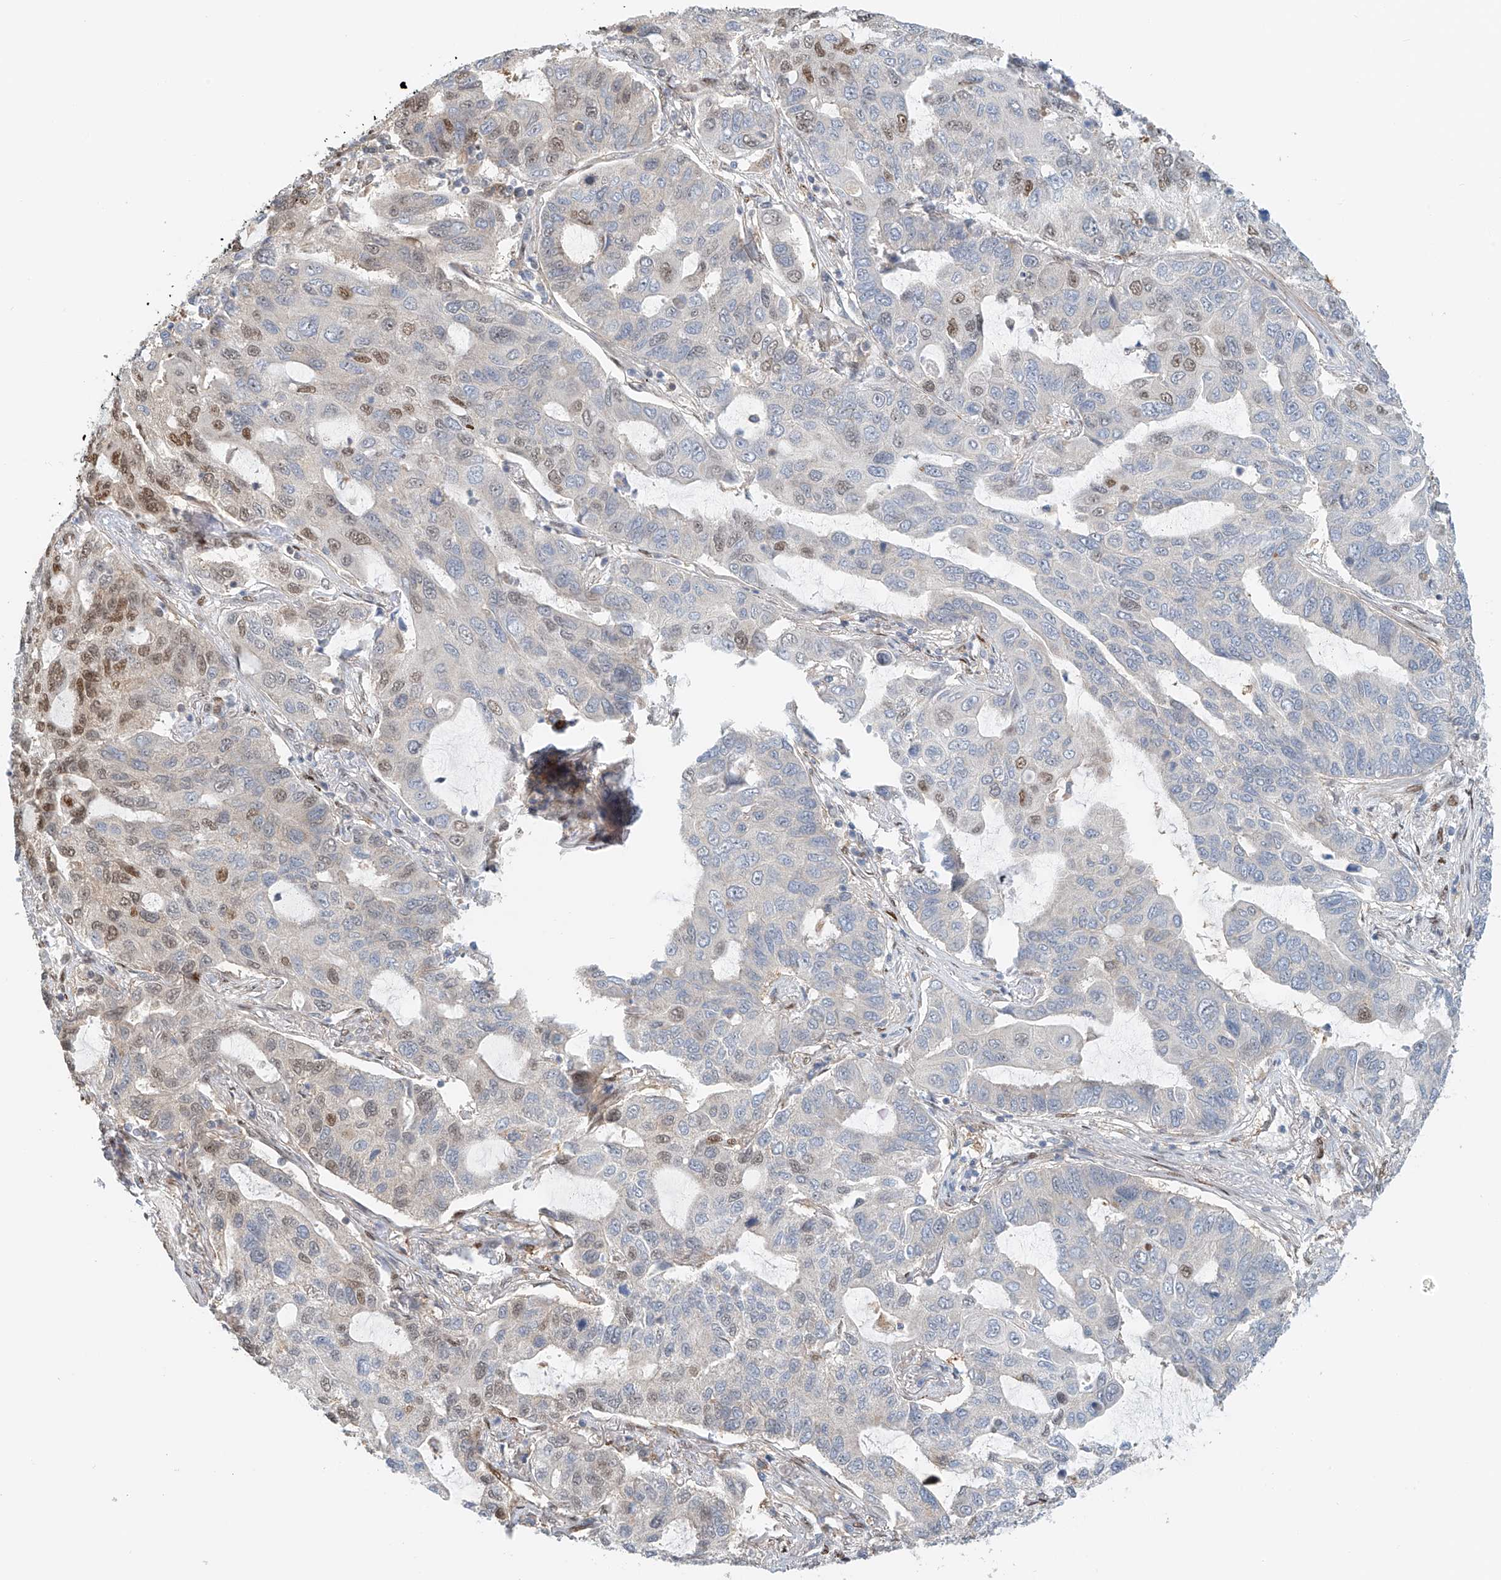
{"staining": {"intensity": "moderate", "quantity": "<25%", "location": "nuclear"}, "tissue": "lung cancer", "cell_type": "Tumor cells", "image_type": "cancer", "snomed": [{"axis": "morphology", "description": "Adenocarcinoma, NOS"}, {"axis": "topography", "description": "Lung"}], "caption": "A photomicrograph of human lung adenocarcinoma stained for a protein exhibits moderate nuclear brown staining in tumor cells. Immunohistochemistry stains the protein in brown and the nuclei are stained blue.", "gene": "ZNF514", "patient": {"sex": "male", "age": 64}}